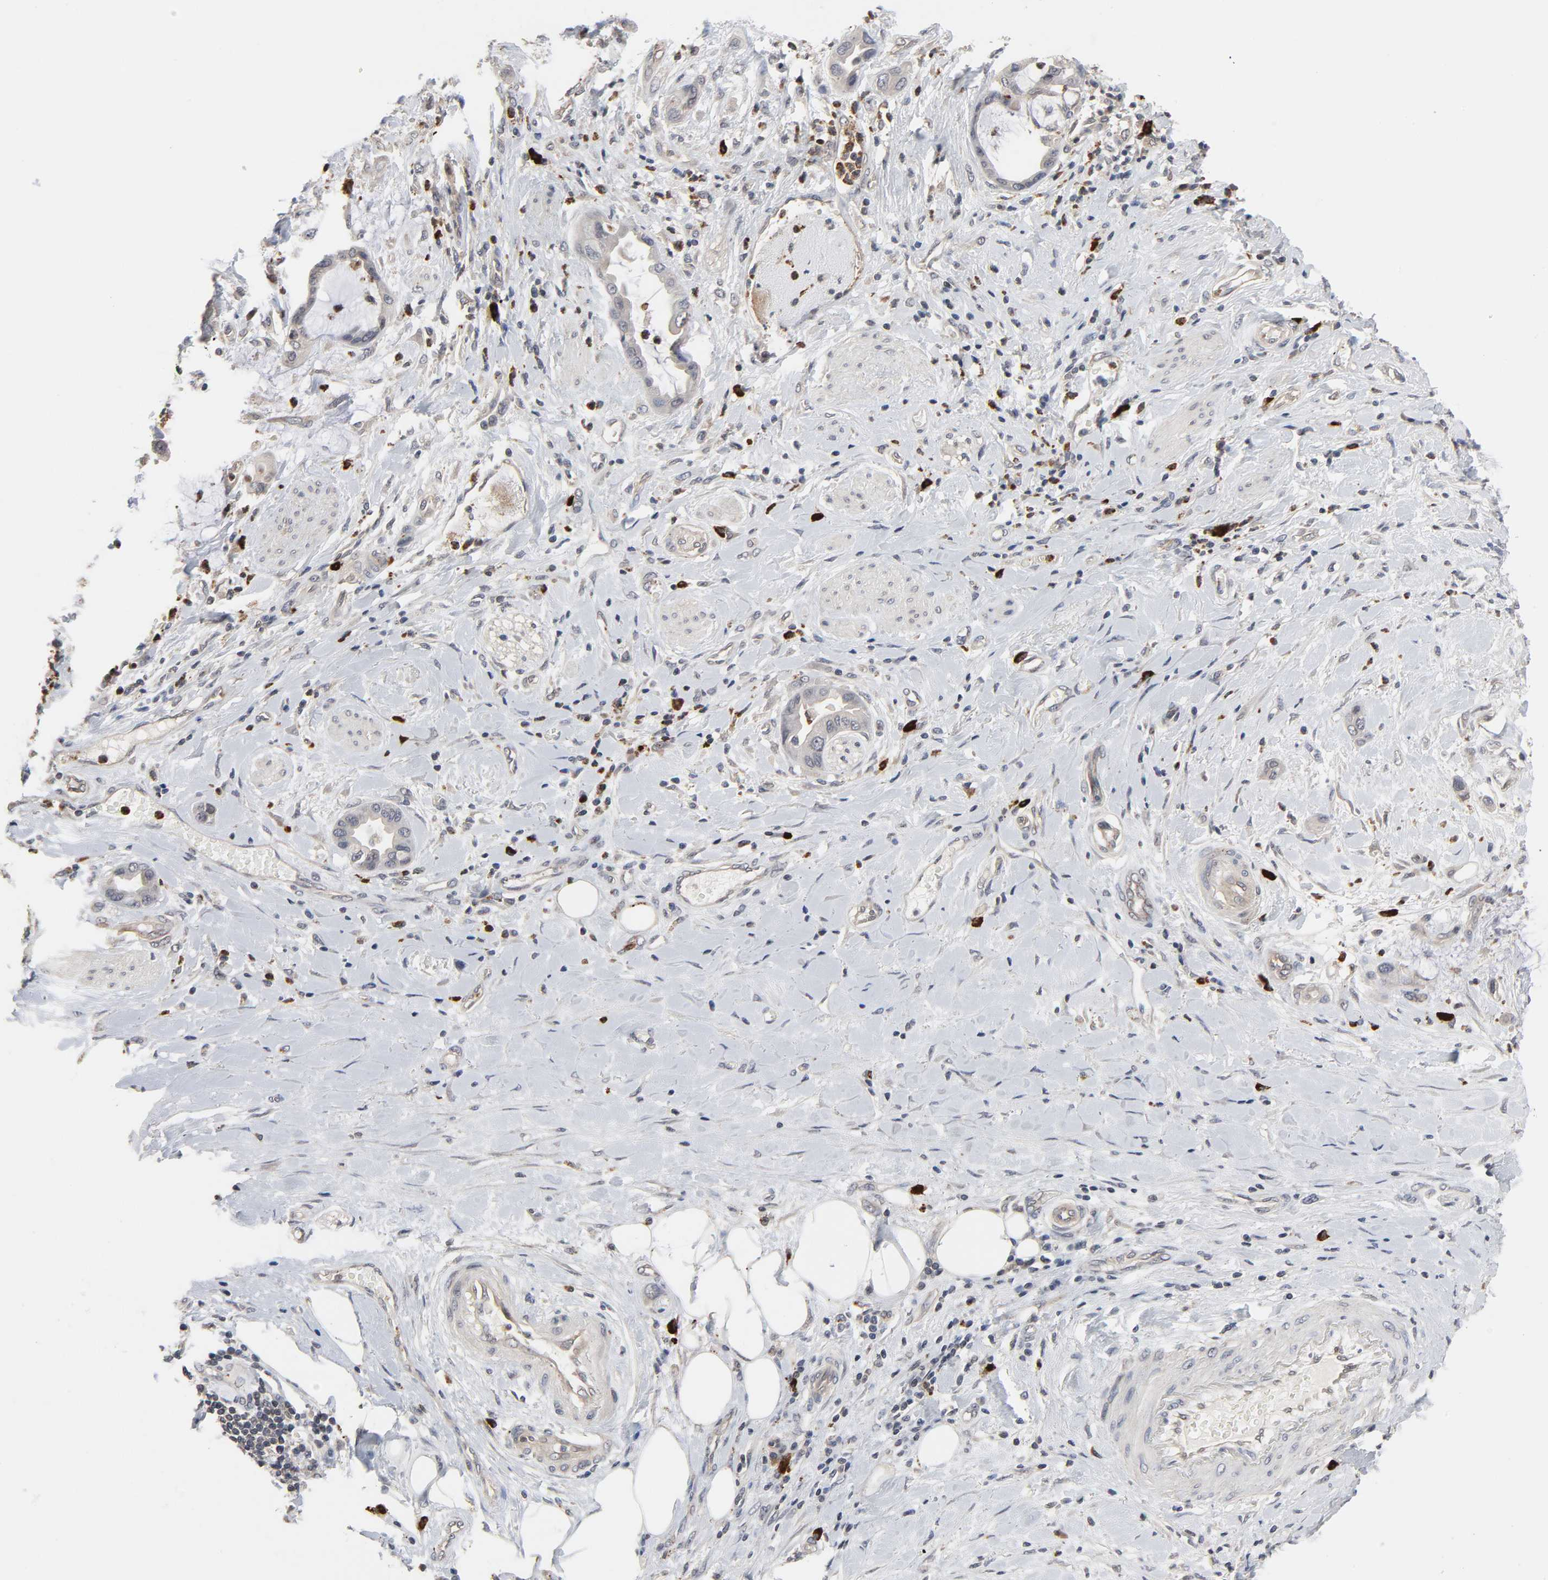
{"staining": {"intensity": "weak", "quantity": ">75%", "location": "cytoplasmic/membranous"}, "tissue": "pancreatic cancer", "cell_type": "Tumor cells", "image_type": "cancer", "snomed": [{"axis": "morphology", "description": "Adenocarcinoma, NOS"}, {"axis": "morphology", "description": "Adenocarcinoma, metastatic, NOS"}, {"axis": "topography", "description": "Lymph node"}, {"axis": "topography", "description": "Pancreas"}, {"axis": "topography", "description": "Duodenum"}], "caption": "Immunohistochemistry (DAB) staining of pancreatic cancer (adenocarcinoma) shows weak cytoplasmic/membranous protein expression in about >75% of tumor cells.", "gene": "CCDC175", "patient": {"sex": "female", "age": 64}}